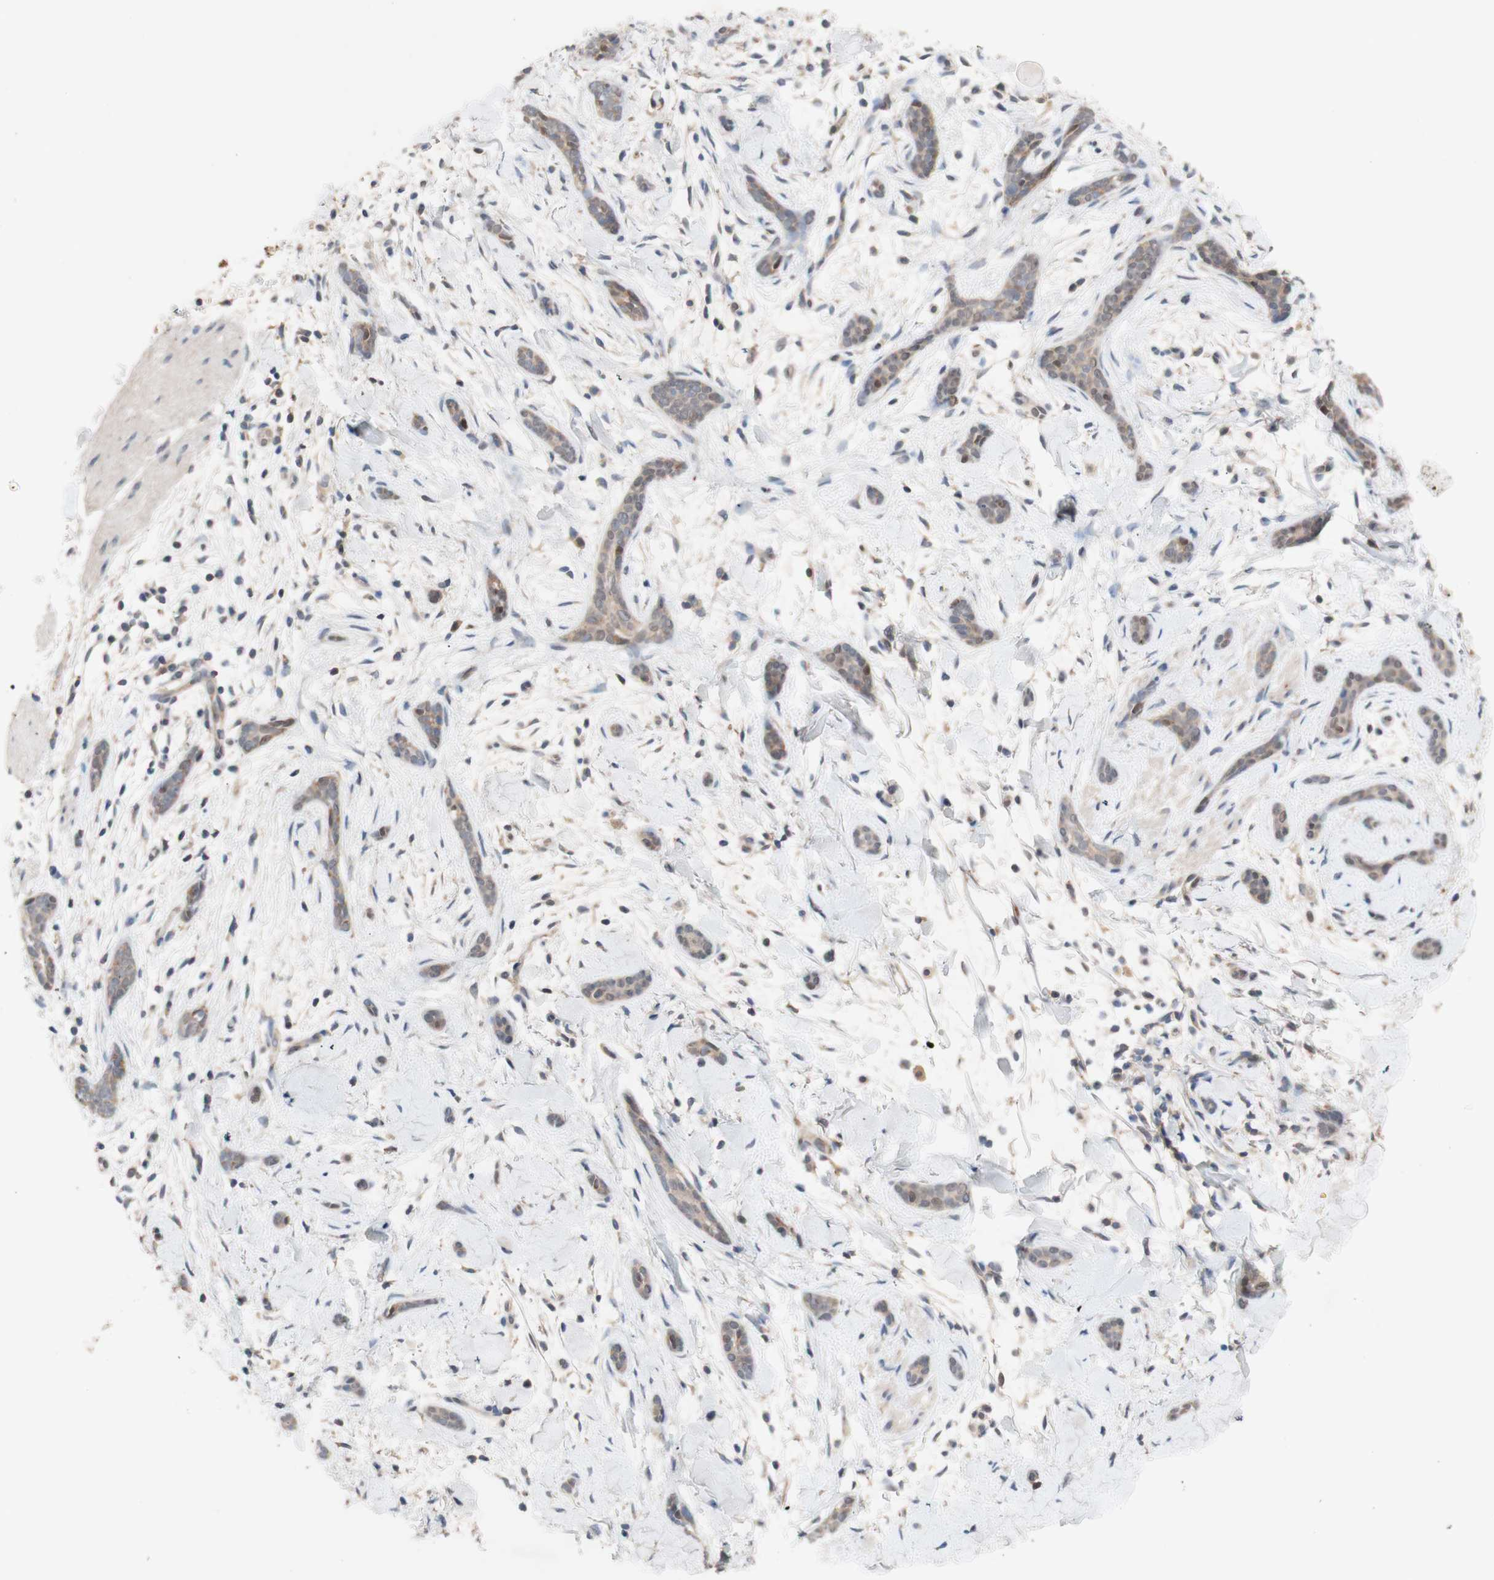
{"staining": {"intensity": "weak", "quantity": "25%-75%", "location": "cytoplasmic/membranous"}, "tissue": "skin cancer", "cell_type": "Tumor cells", "image_type": "cancer", "snomed": [{"axis": "morphology", "description": "Basal cell carcinoma"}, {"axis": "morphology", "description": "Adnexal tumor, benign"}, {"axis": "topography", "description": "Skin"}], "caption": "Protein analysis of basal cell carcinoma (skin) tissue shows weak cytoplasmic/membranous positivity in about 25%-75% of tumor cells.", "gene": "PEX2", "patient": {"sex": "female", "age": 42}}